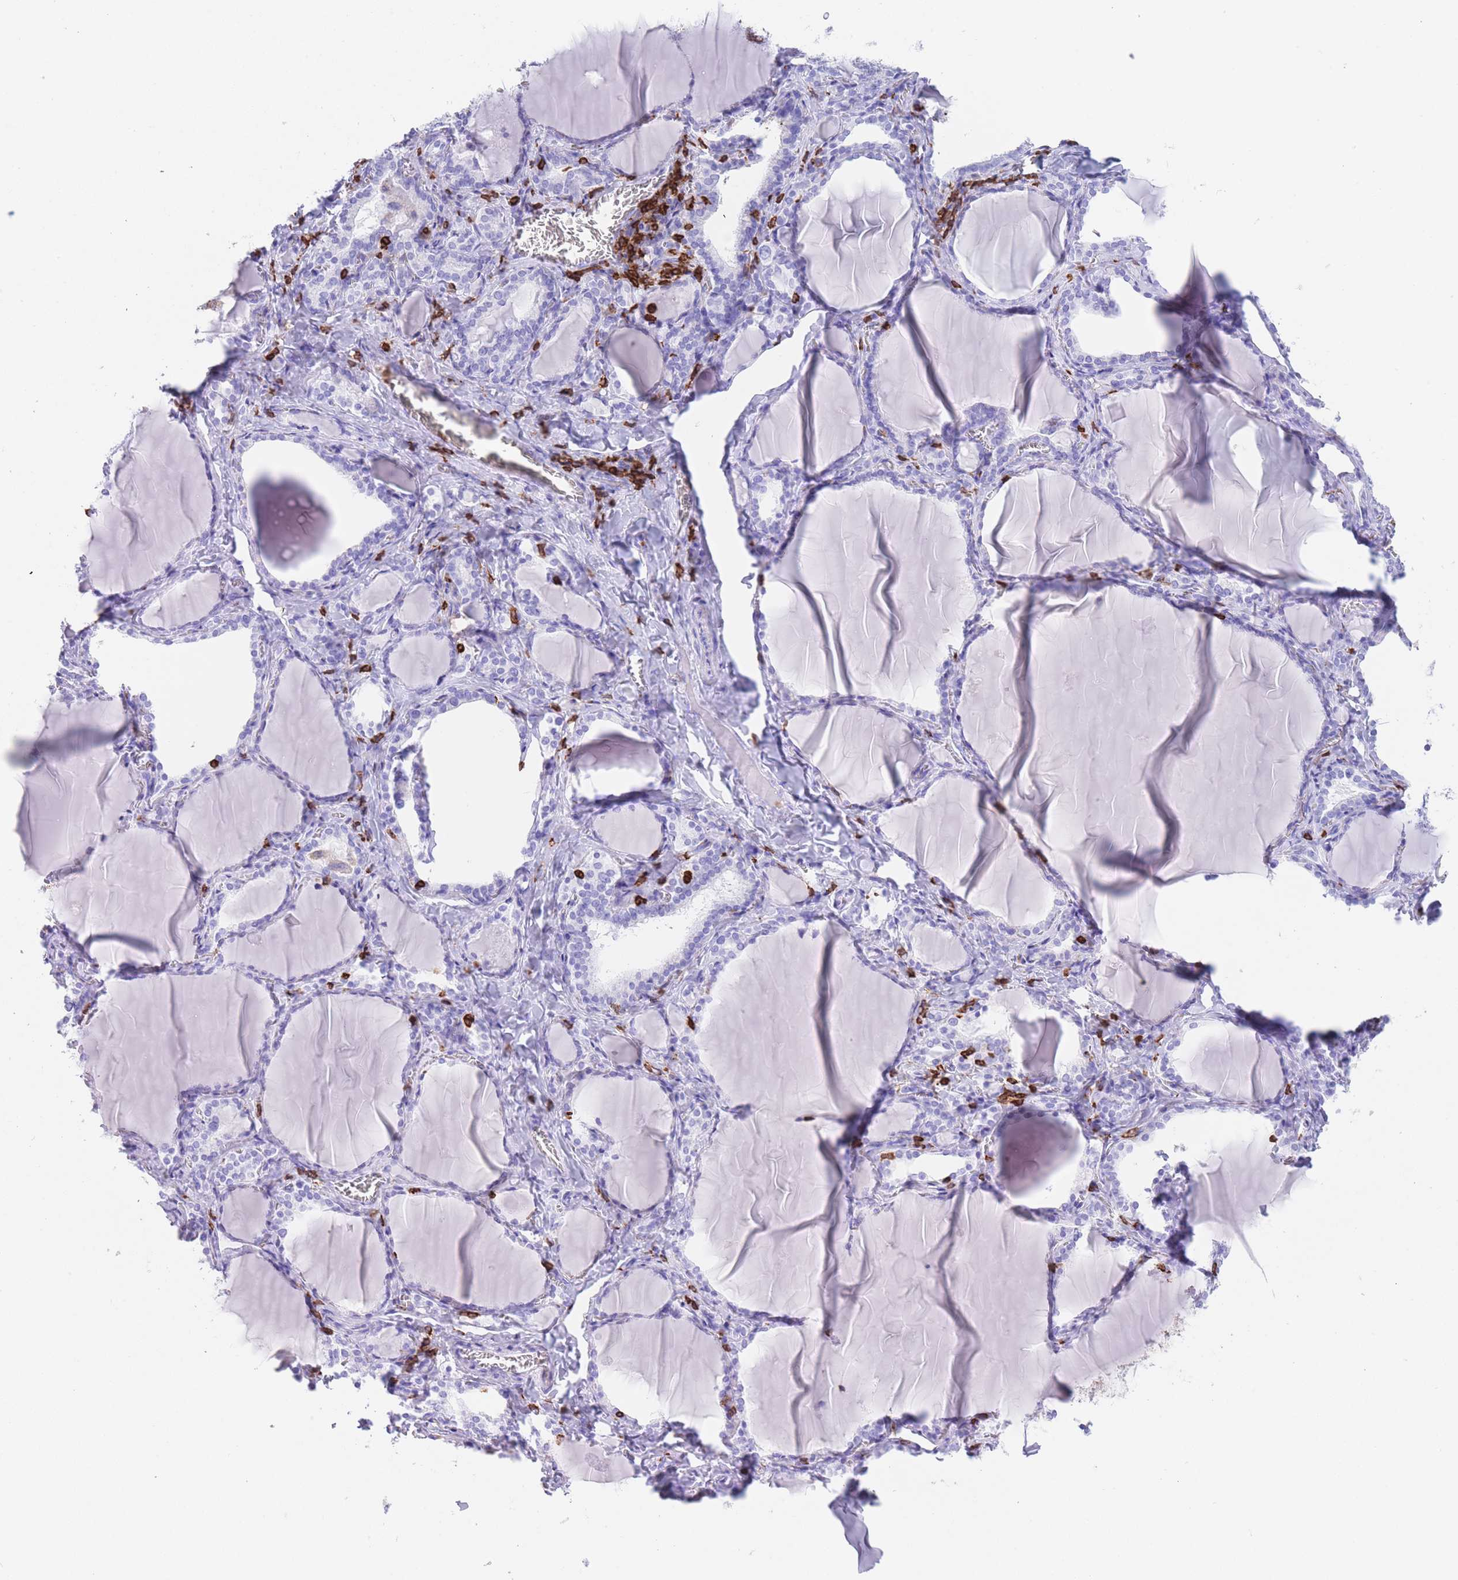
{"staining": {"intensity": "negative", "quantity": "none", "location": "none"}, "tissue": "thyroid gland", "cell_type": "Glandular cells", "image_type": "normal", "snomed": [{"axis": "morphology", "description": "Normal tissue, NOS"}, {"axis": "topography", "description": "Thyroid gland"}], "caption": "The immunohistochemistry image has no significant expression in glandular cells of thyroid gland.", "gene": "CORO1A", "patient": {"sex": "female", "age": 42}}